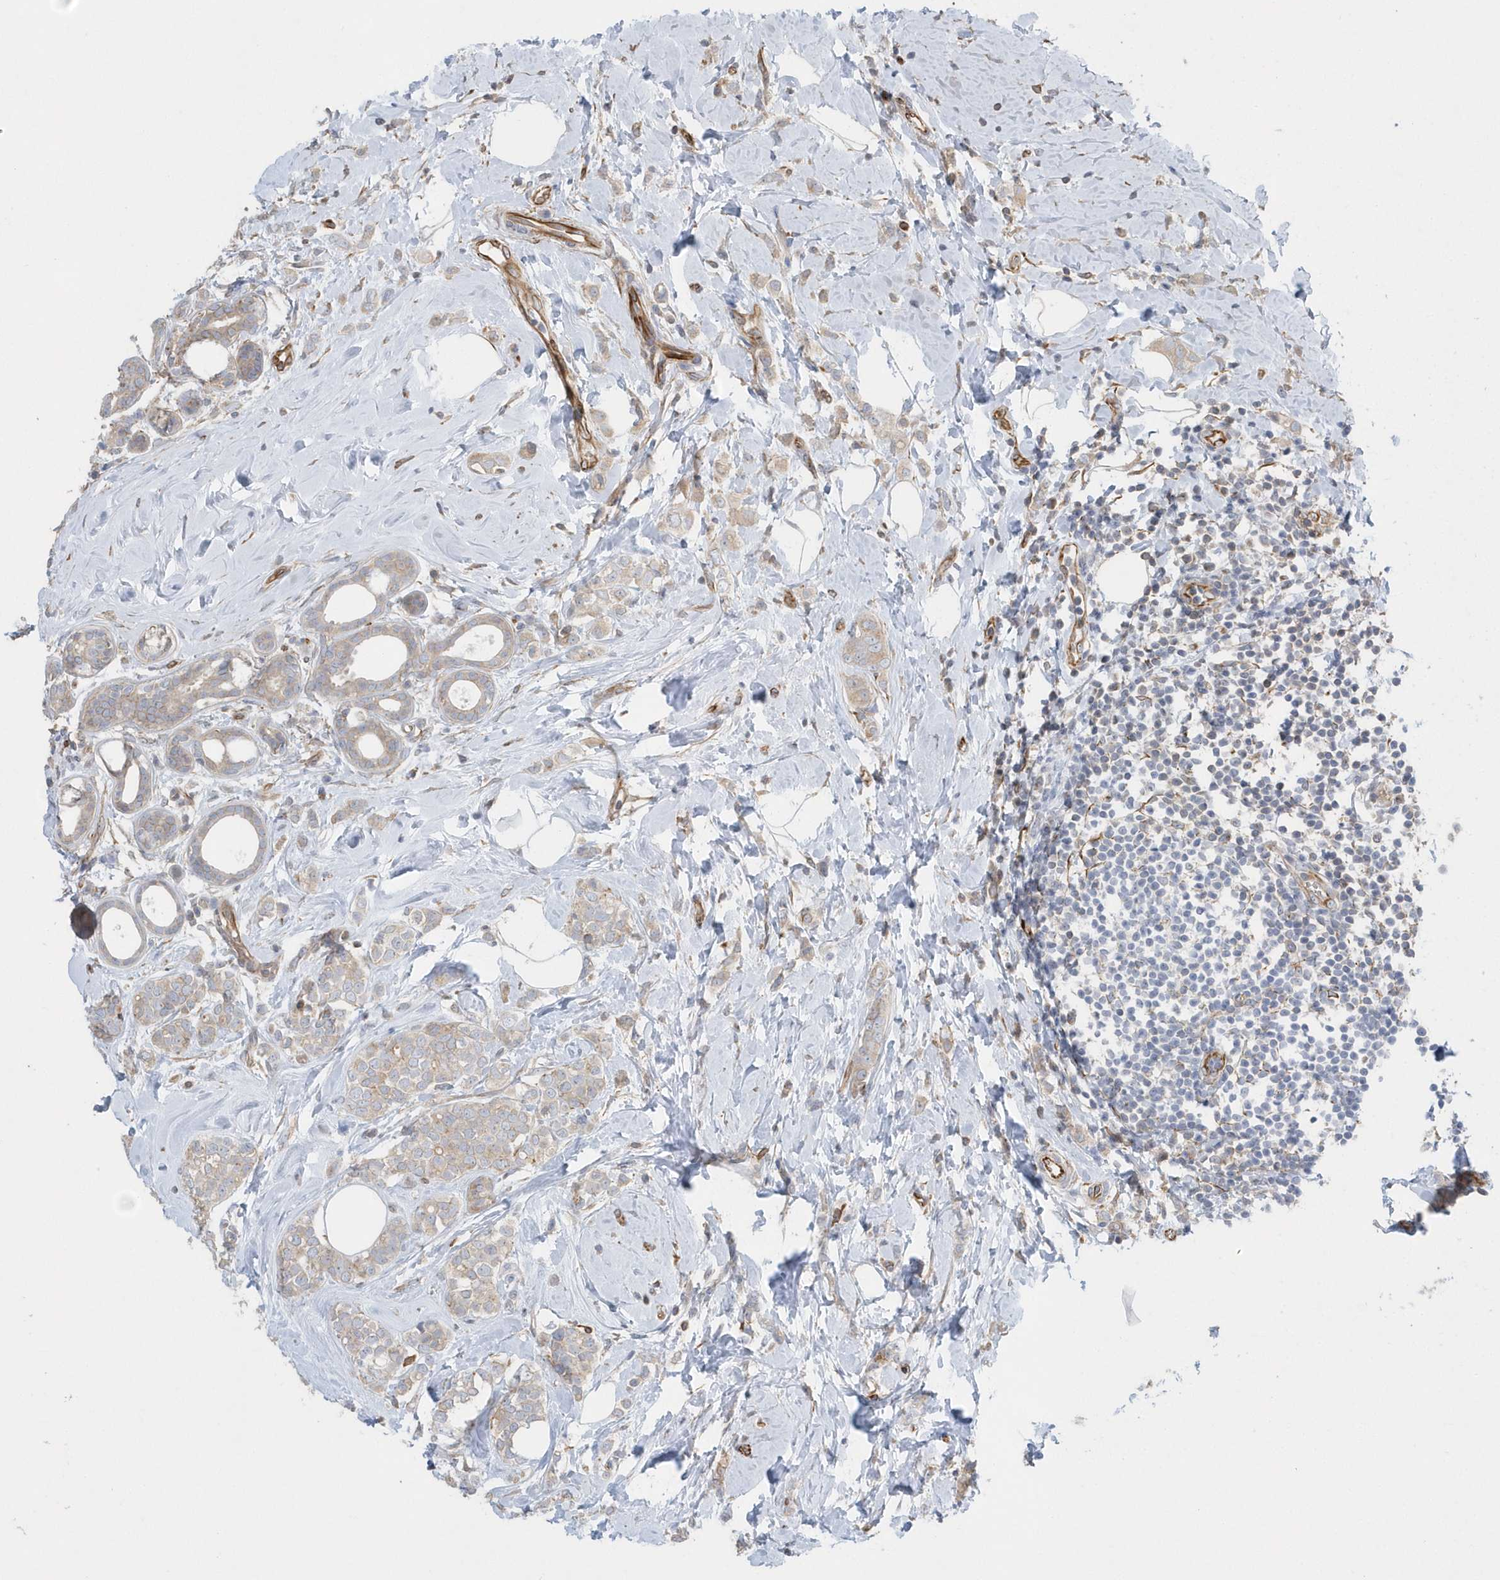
{"staining": {"intensity": "negative", "quantity": "none", "location": "none"}, "tissue": "breast cancer", "cell_type": "Tumor cells", "image_type": "cancer", "snomed": [{"axis": "morphology", "description": "Lobular carcinoma"}, {"axis": "topography", "description": "Breast"}], "caption": "Tumor cells show no significant protein staining in breast lobular carcinoma.", "gene": "RAB17", "patient": {"sex": "female", "age": 47}}